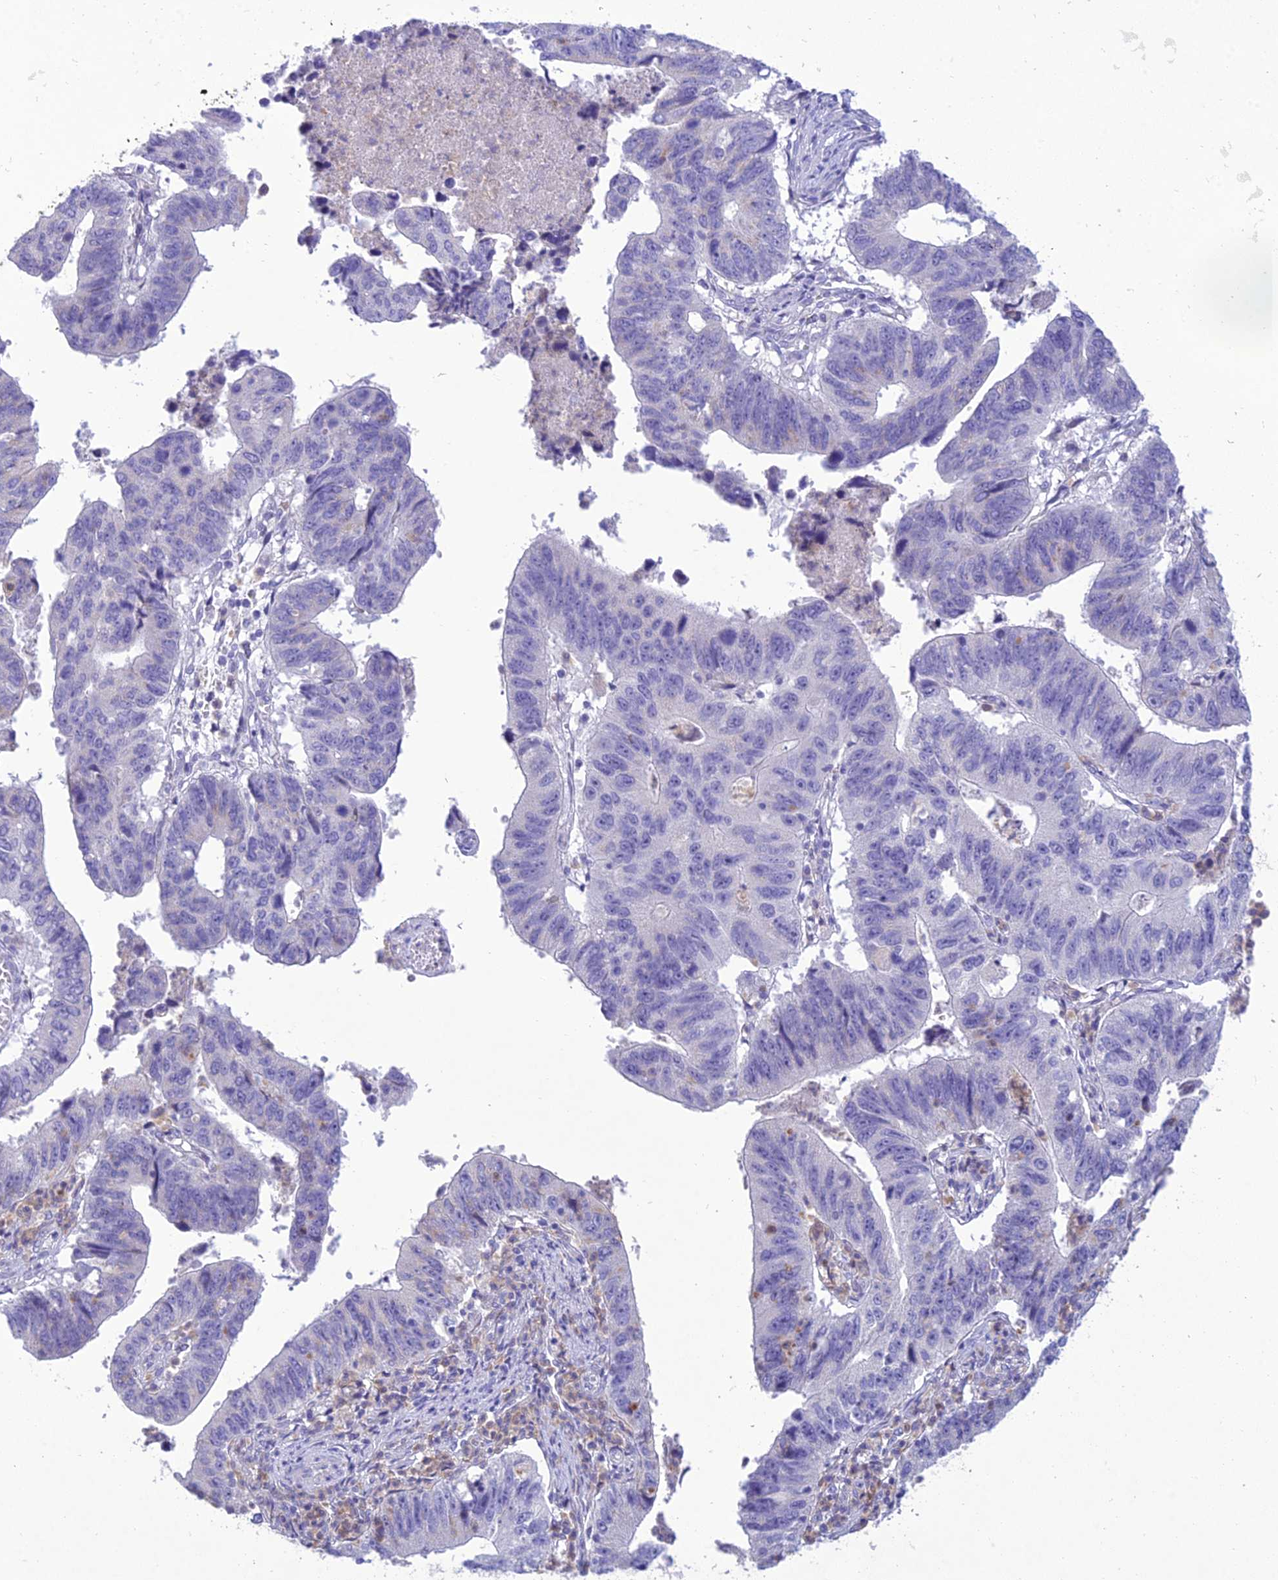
{"staining": {"intensity": "negative", "quantity": "none", "location": "none"}, "tissue": "stomach cancer", "cell_type": "Tumor cells", "image_type": "cancer", "snomed": [{"axis": "morphology", "description": "Adenocarcinoma, NOS"}, {"axis": "topography", "description": "Stomach"}], "caption": "Immunohistochemical staining of human stomach cancer (adenocarcinoma) exhibits no significant positivity in tumor cells.", "gene": "SLC13A5", "patient": {"sex": "male", "age": 59}}